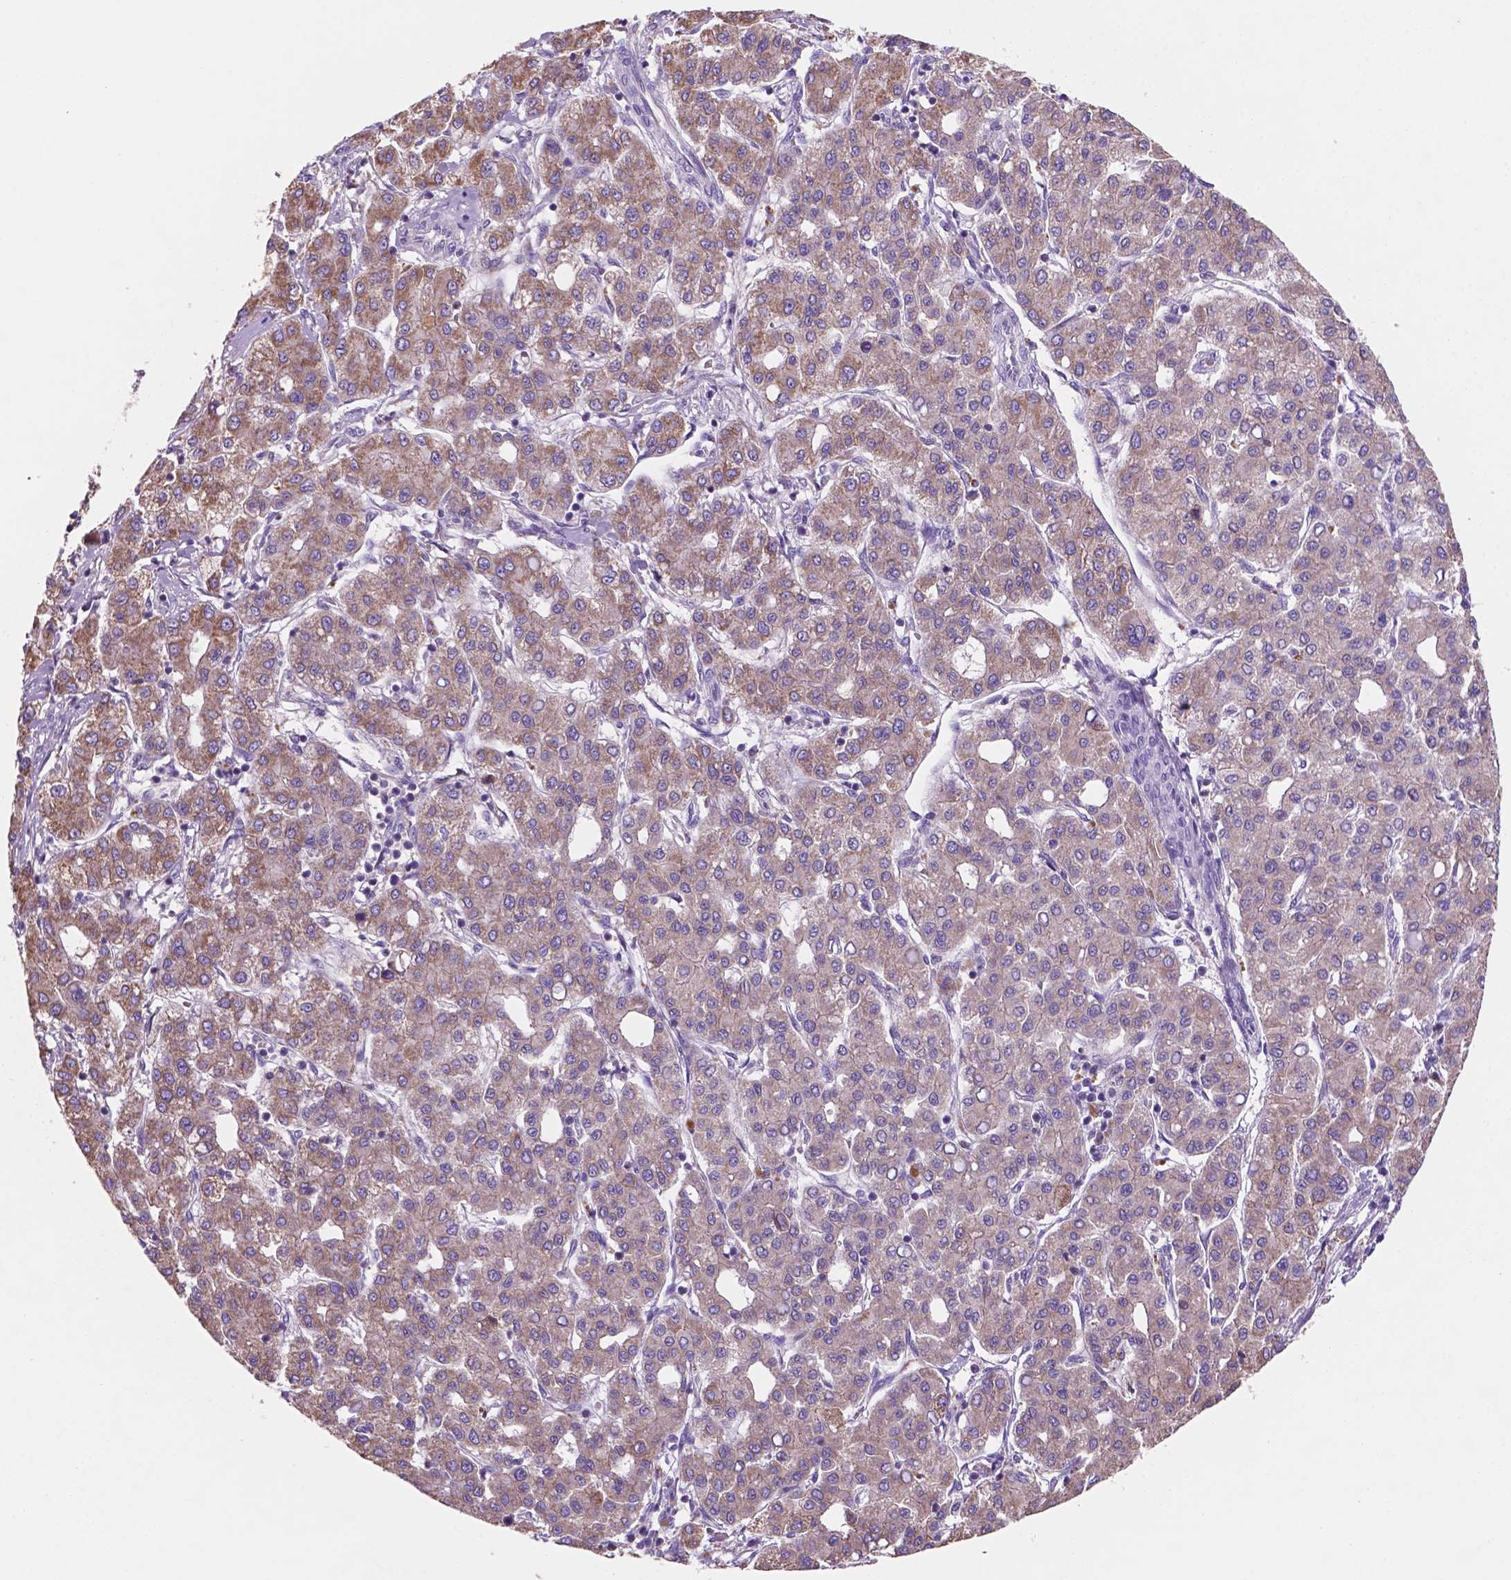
{"staining": {"intensity": "moderate", "quantity": "25%-75%", "location": "cytoplasmic/membranous"}, "tissue": "liver cancer", "cell_type": "Tumor cells", "image_type": "cancer", "snomed": [{"axis": "morphology", "description": "Carcinoma, Hepatocellular, NOS"}, {"axis": "topography", "description": "Liver"}], "caption": "A brown stain labels moderate cytoplasmic/membranous expression of a protein in liver hepatocellular carcinoma tumor cells. (DAB (3,3'-diaminobenzidine) IHC, brown staining for protein, blue staining for nuclei).", "gene": "MKRN2OS", "patient": {"sex": "male", "age": 65}}